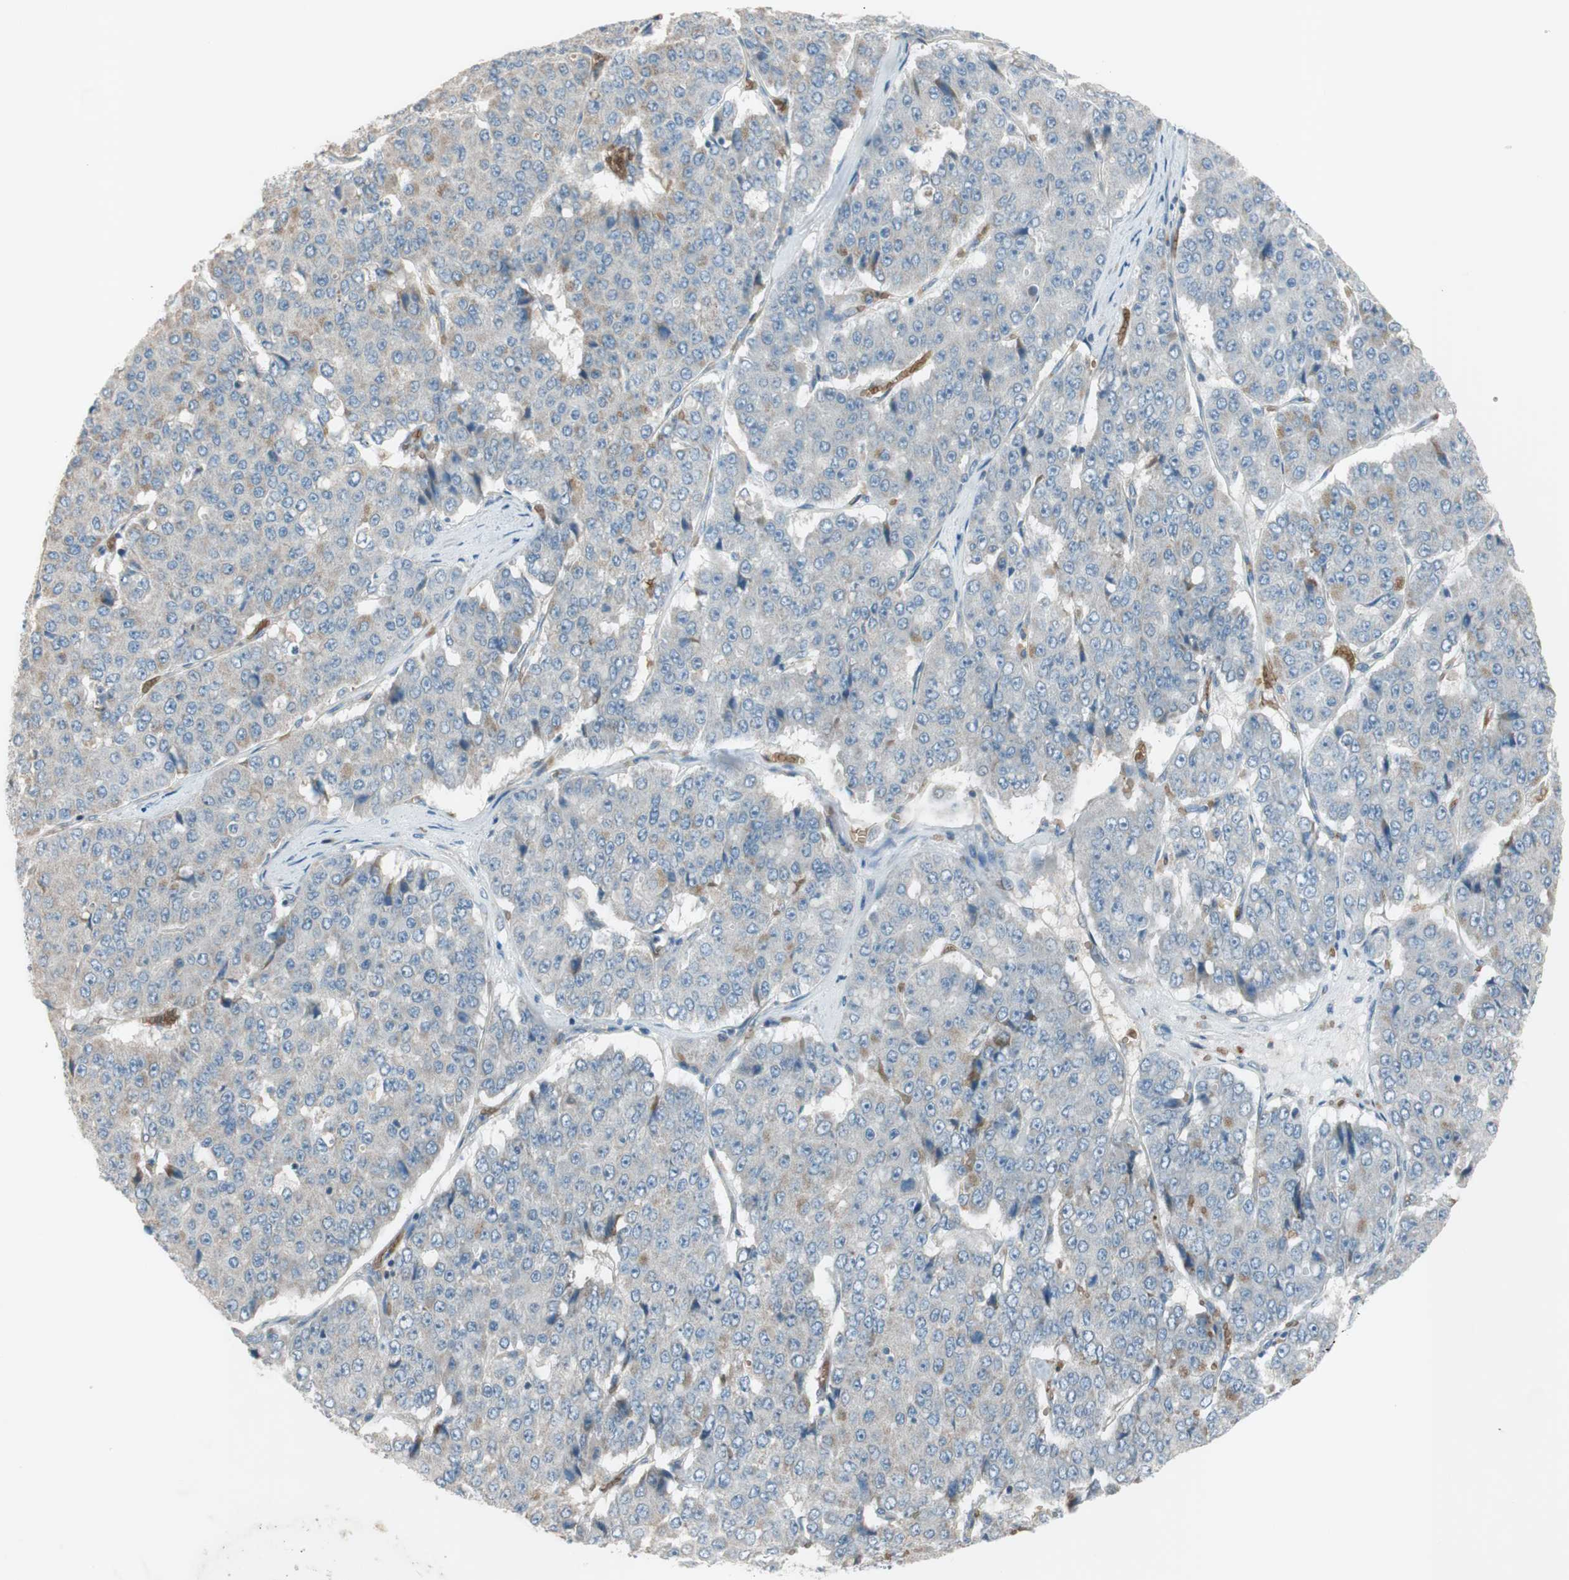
{"staining": {"intensity": "weak", "quantity": "<25%", "location": "cytoplasmic/membranous"}, "tissue": "pancreatic cancer", "cell_type": "Tumor cells", "image_type": "cancer", "snomed": [{"axis": "morphology", "description": "Adenocarcinoma, NOS"}, {"axis": "topography", "description": "Pancreas"}], "caption": "There is no significant positivity in tumor cells of pancreatic cancer (adenocarcinoma).", "gene": "GYPC", "patient": {"sex": "male", "age": 50}}